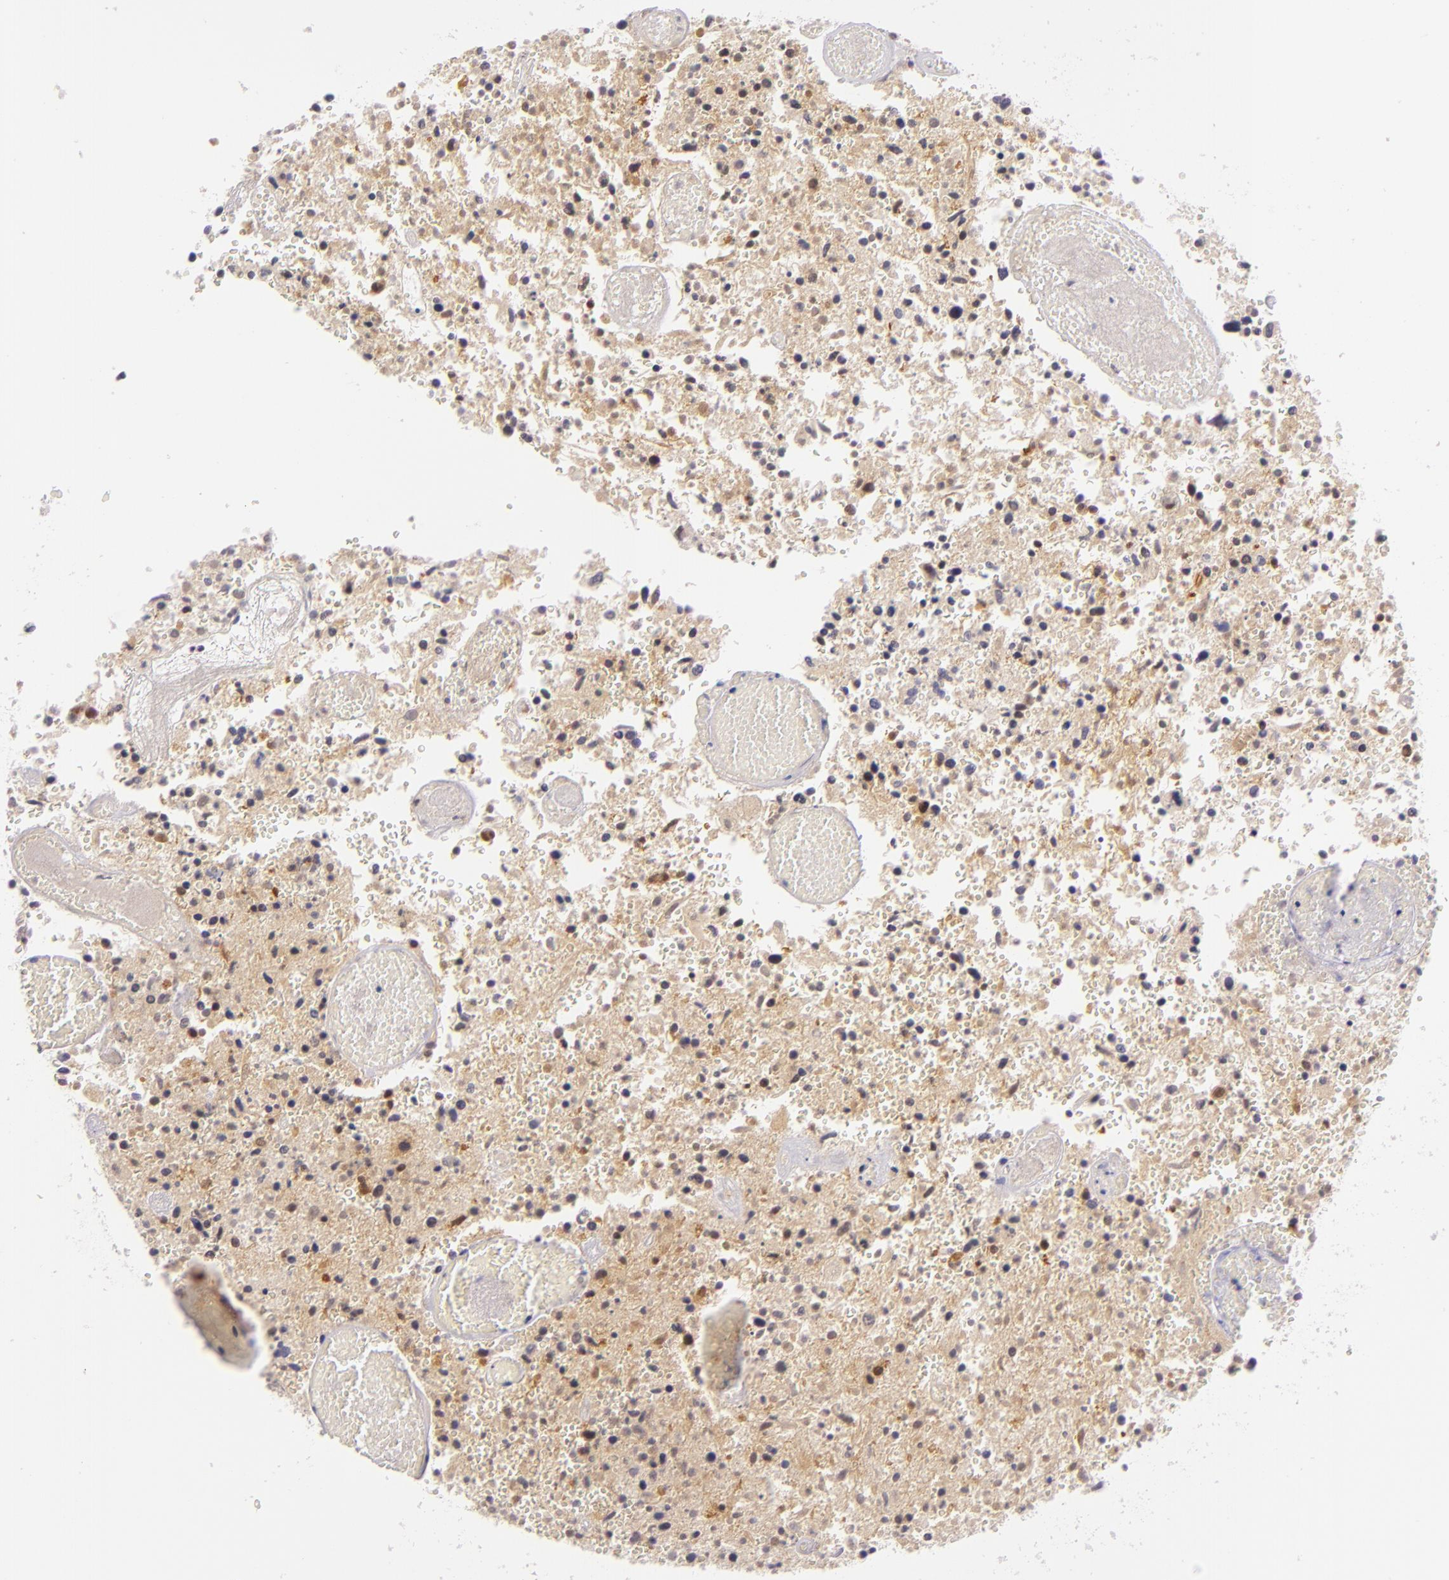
{"staining": {"intensity": "moderate", "quantity": "<25%", "location": "nuclear"}, "tissue": "glioma", "cell_type": "Tumor cells", "image_type": "cancer", "snomed": [{"axis": "morphology", "description": "Glioma, malignant, High grade"}, {"axis": "topography", "description": "Brain"}], "caption": "Tumor cells demonstrate low levels of moderate nuclear expression in about <25% of cells in human malignant glioma (high-grade). (Brightfield microscopy of DAB IHC at high magnification).", "gene": "CSE1L", "patient": {"sex": "male", "age": 72}}